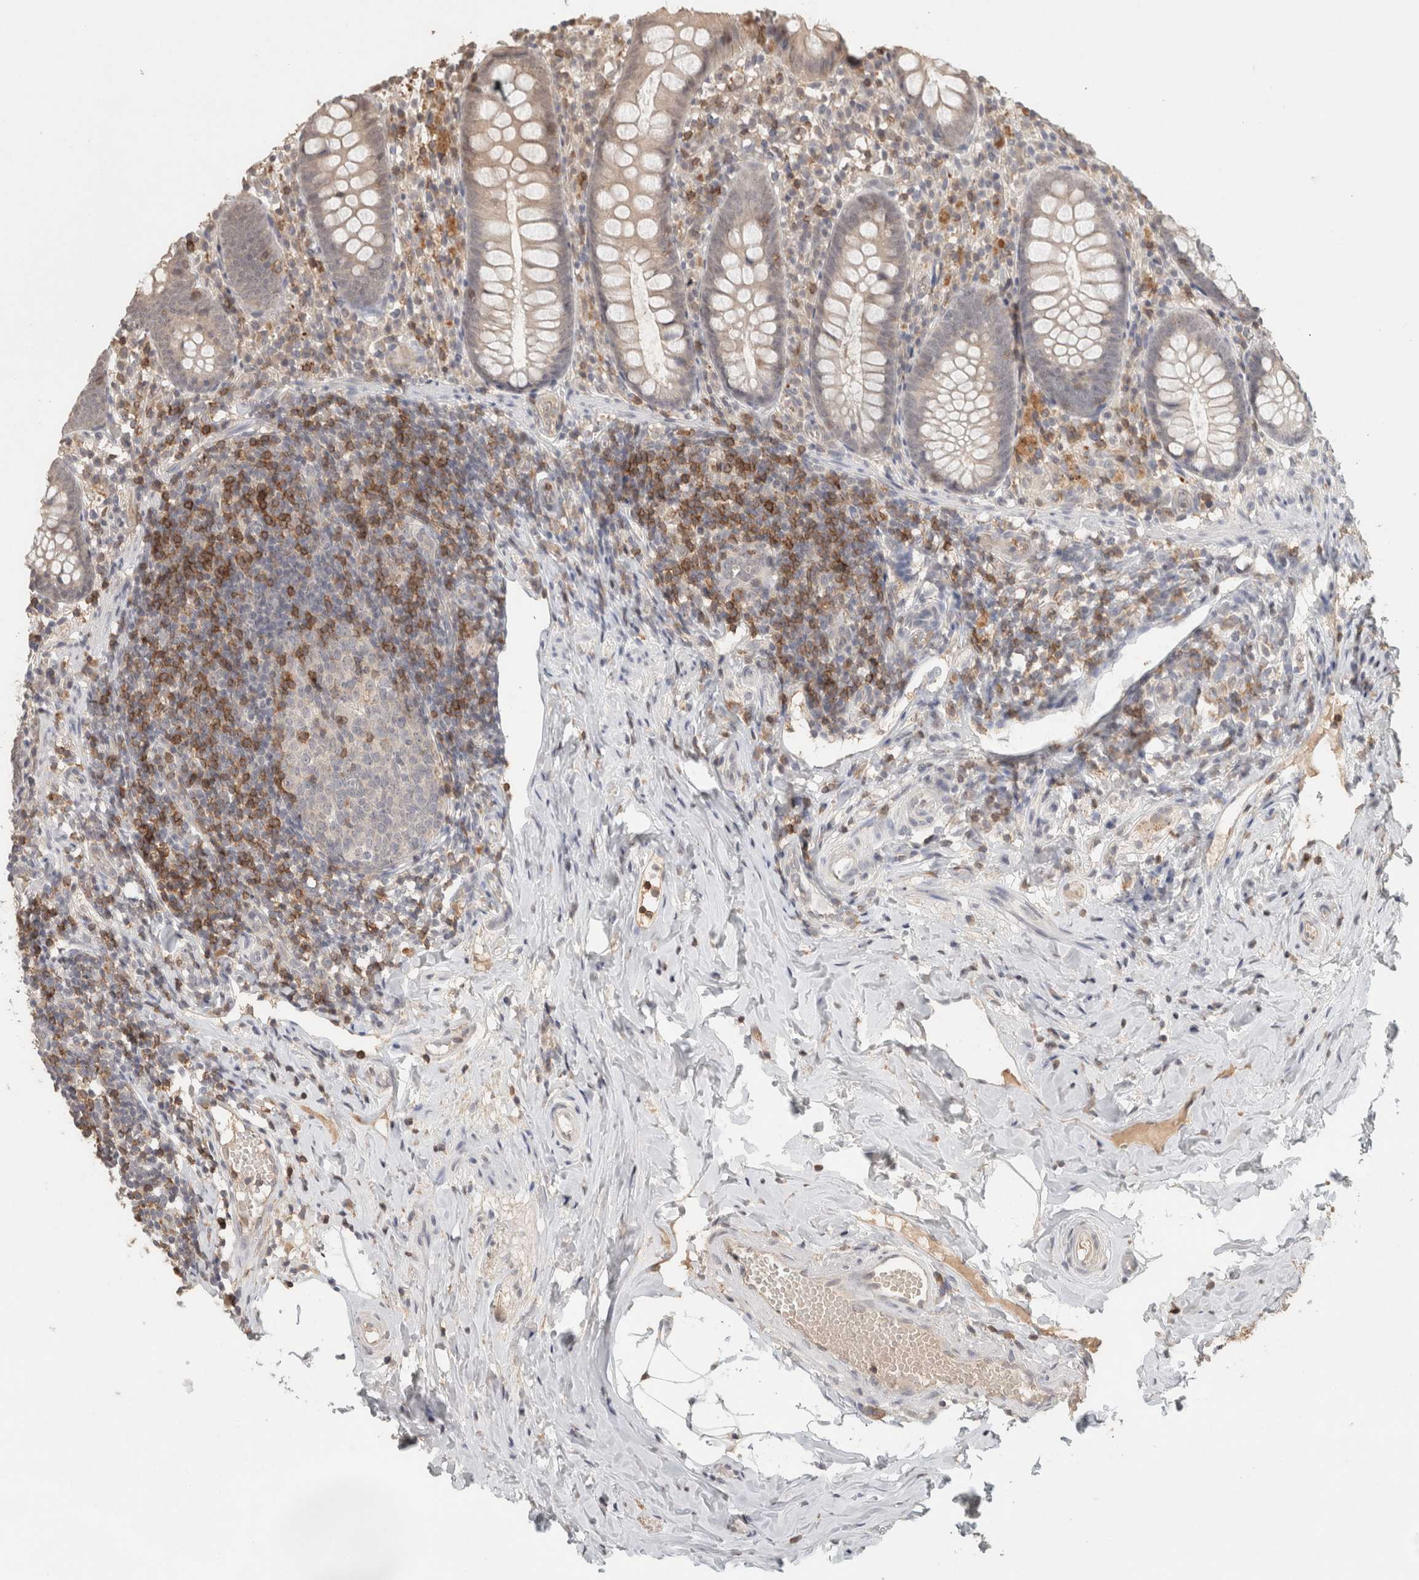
{"staining": {"intensity": "negative", "quantity": "none", "location": "none"}, "tissue": "appendix", "cell_type": "Glandular cells", "image_type": "normal", "snomed": [{"axis": "morphology", "description": "Normal tissue, NOS"}, {"axis": "topography", "description": "Appendix"}], "caption": "An immunohistochemistry micrograph of normal appendix is shown. There is no staining in glandular cells of appendix.", "gene": "TRAT1", "patient": {"sex": "female", "age": 20}}